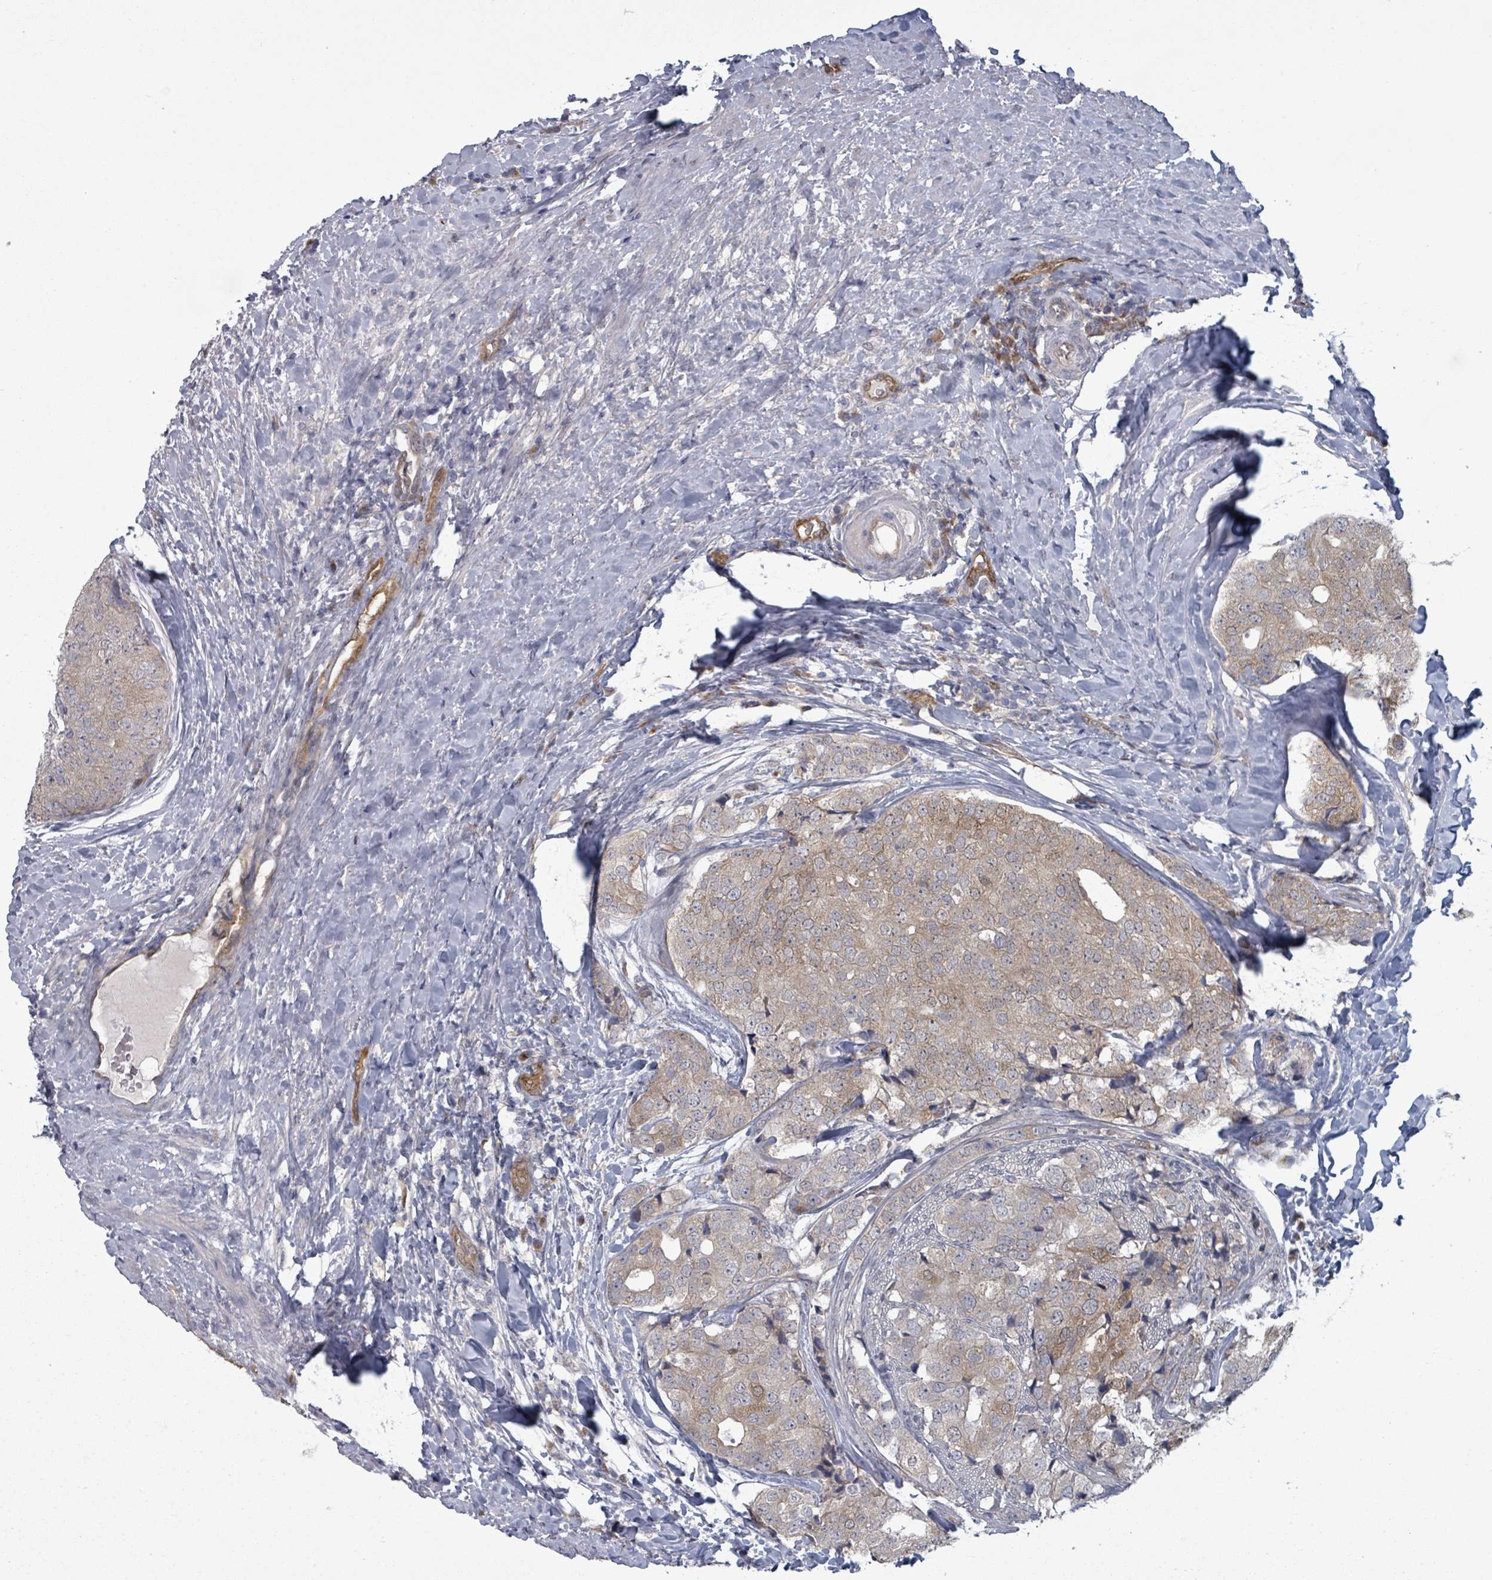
{"staining": {"intensity": "weak", "quantity": ">75%", "location": "cytoplasmic/membranous"}, "tissue": "prostate cancer", "cell_type": "Tumor cells", "image_type": "cancer", "snomed": [{"axis": "morphology", "description": "Adenocarcinoma, High grade"}, {"axis": "topography", "description": "Prostate"}], "caption": "A micrograph of human prostate cancer (adenocarcinoma (high-grade)) stained for a protein displays weak cytoplasmic/membranous brown staining in tumor cells. The protein of interest is stained brown, and the nuclei are stained in blue (DAB IHC with brightfield microscopy, high magnification).", "gene": "FKBP1A", "patient": {"sex": "male", "age": 49}}